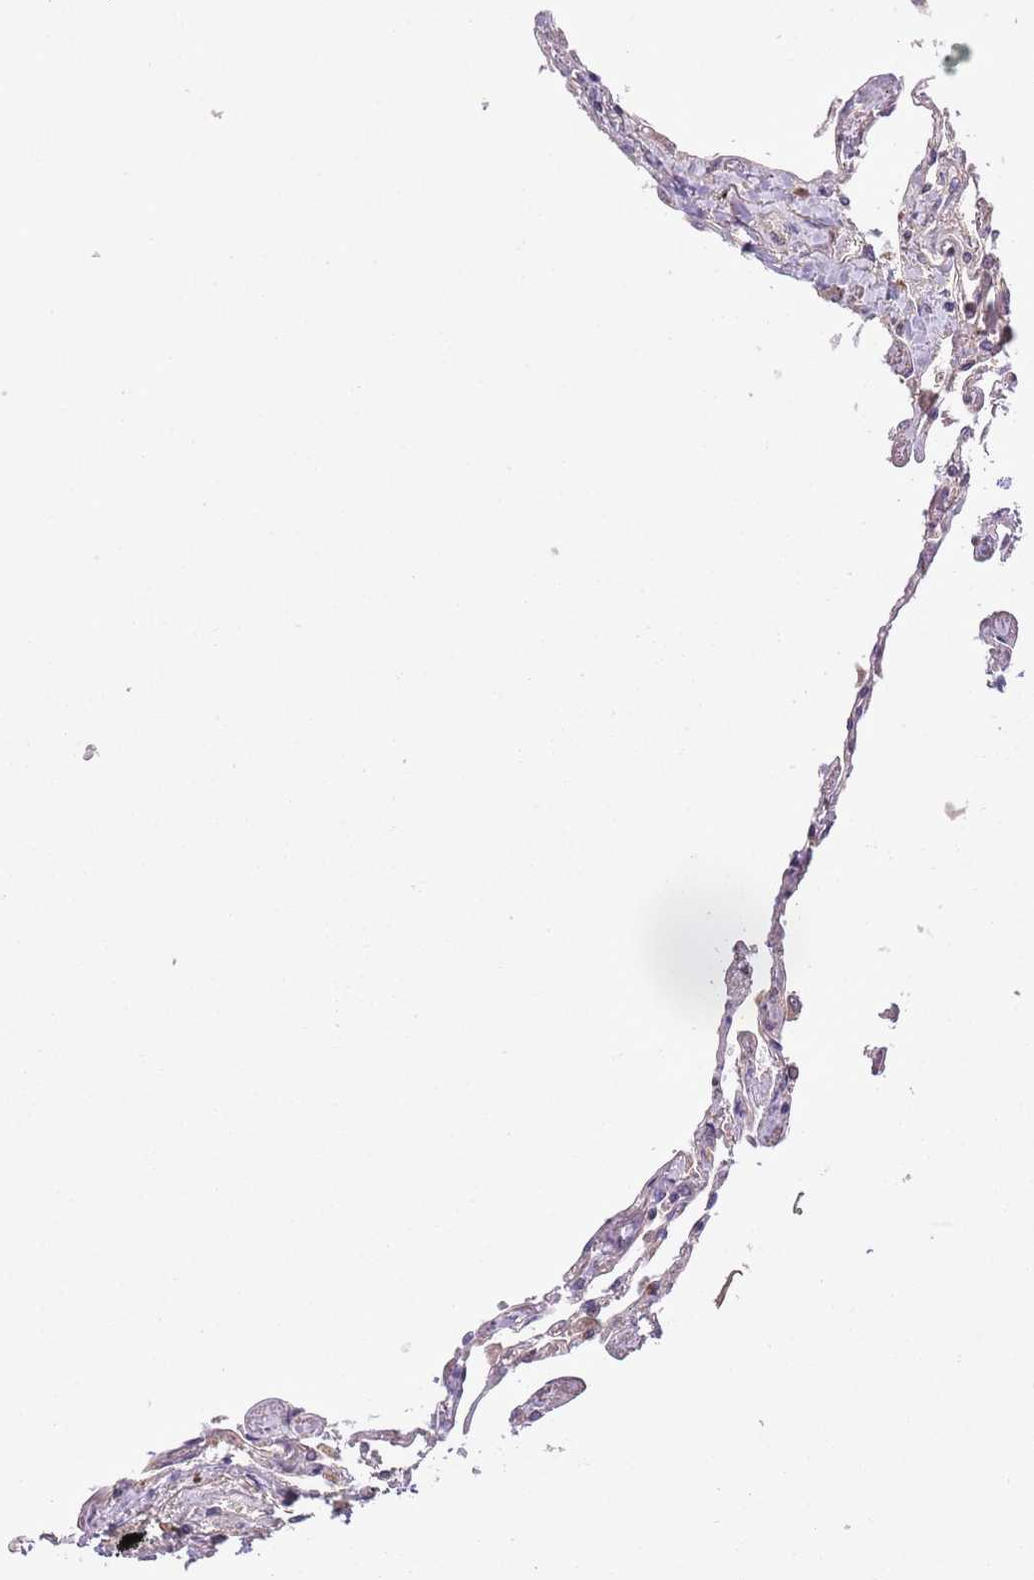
{"staining": {"intensity": "moderate", "quantity": "<25%", "location": "cytoplasmic/membranous"}, "tissue": "lung", "cell_type": "Alveolar cells", "image_type": "normal", "snomed": [{"axis": "morphology", "description": "Normal tissue, NOS"}, {"axis": "topography", "description": "Lung"}], "caption": "Moderate cytoplasmic/membranous protein staining is seen in about <25% of alveolar cells in lung. The protein is stained brown, and the nuclei are stained in blue (DAB IHC with brightfield microscopy, high magnification).", "gene": "MFNG", "patient": {"sex": "female", "age": 67}}